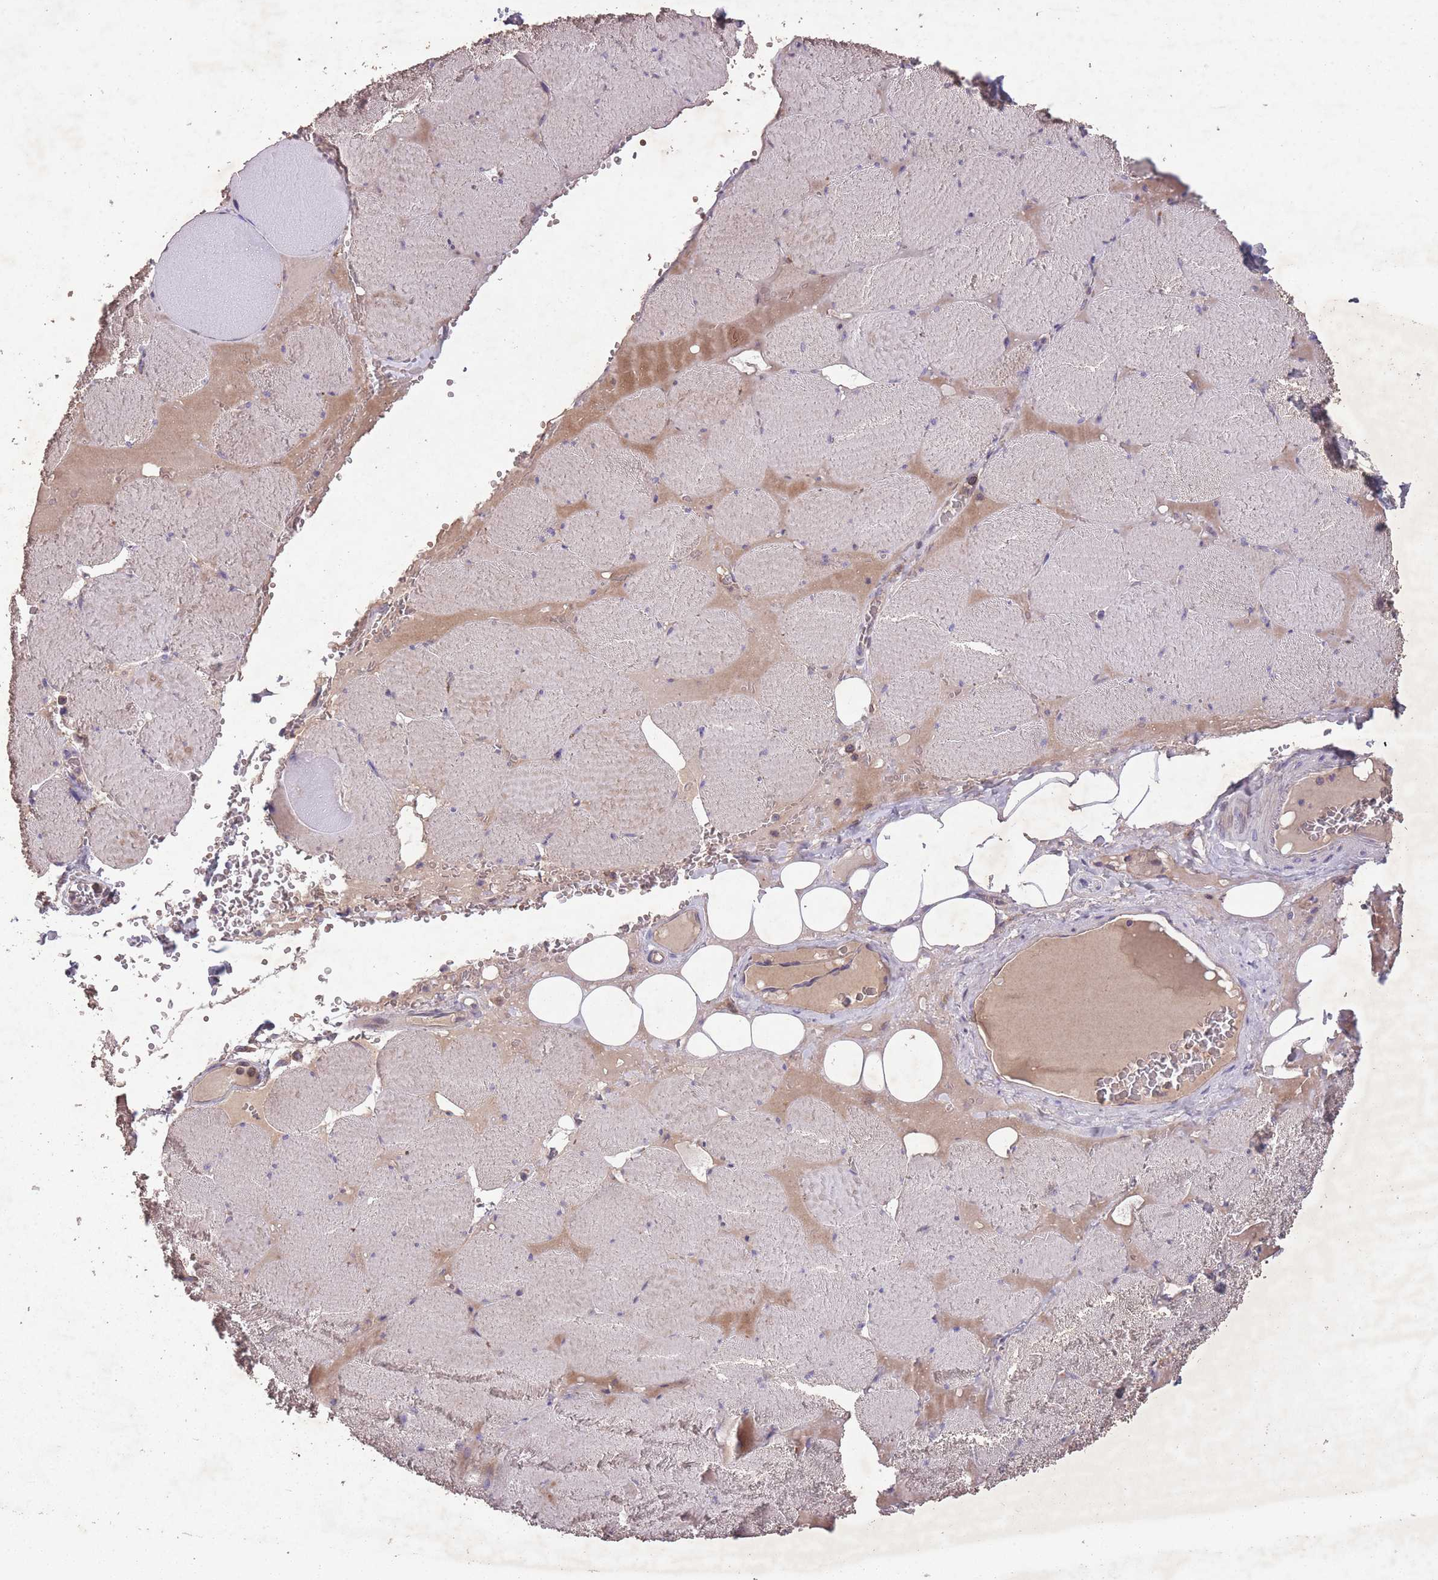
{"staining": {"intensity": "weak", "quantity": "<25%", "location": "cytoplasmic/membranous"}, "tissue": "skeletal muscle", "cell_type": "Myocytes", "image_type": "normal", "snomed": [{"axis": "morphology", "description": "Normal tissue, NOS"}, {"axis": "topography", "description": "Skeletal muscle"}, {"axis": "topography", "description": "Head-Neck"}], "caption": "A high-resolution image shows IHC staining of normal skeletal muscle, which shows no significant expression in myocytes. (DAB (3,3'-diaminobenzidine) immunohistochemistry with hematoxylin counter stain).", "gene": "OR2V1", "patient": {"sex": "male", "age": 66}}